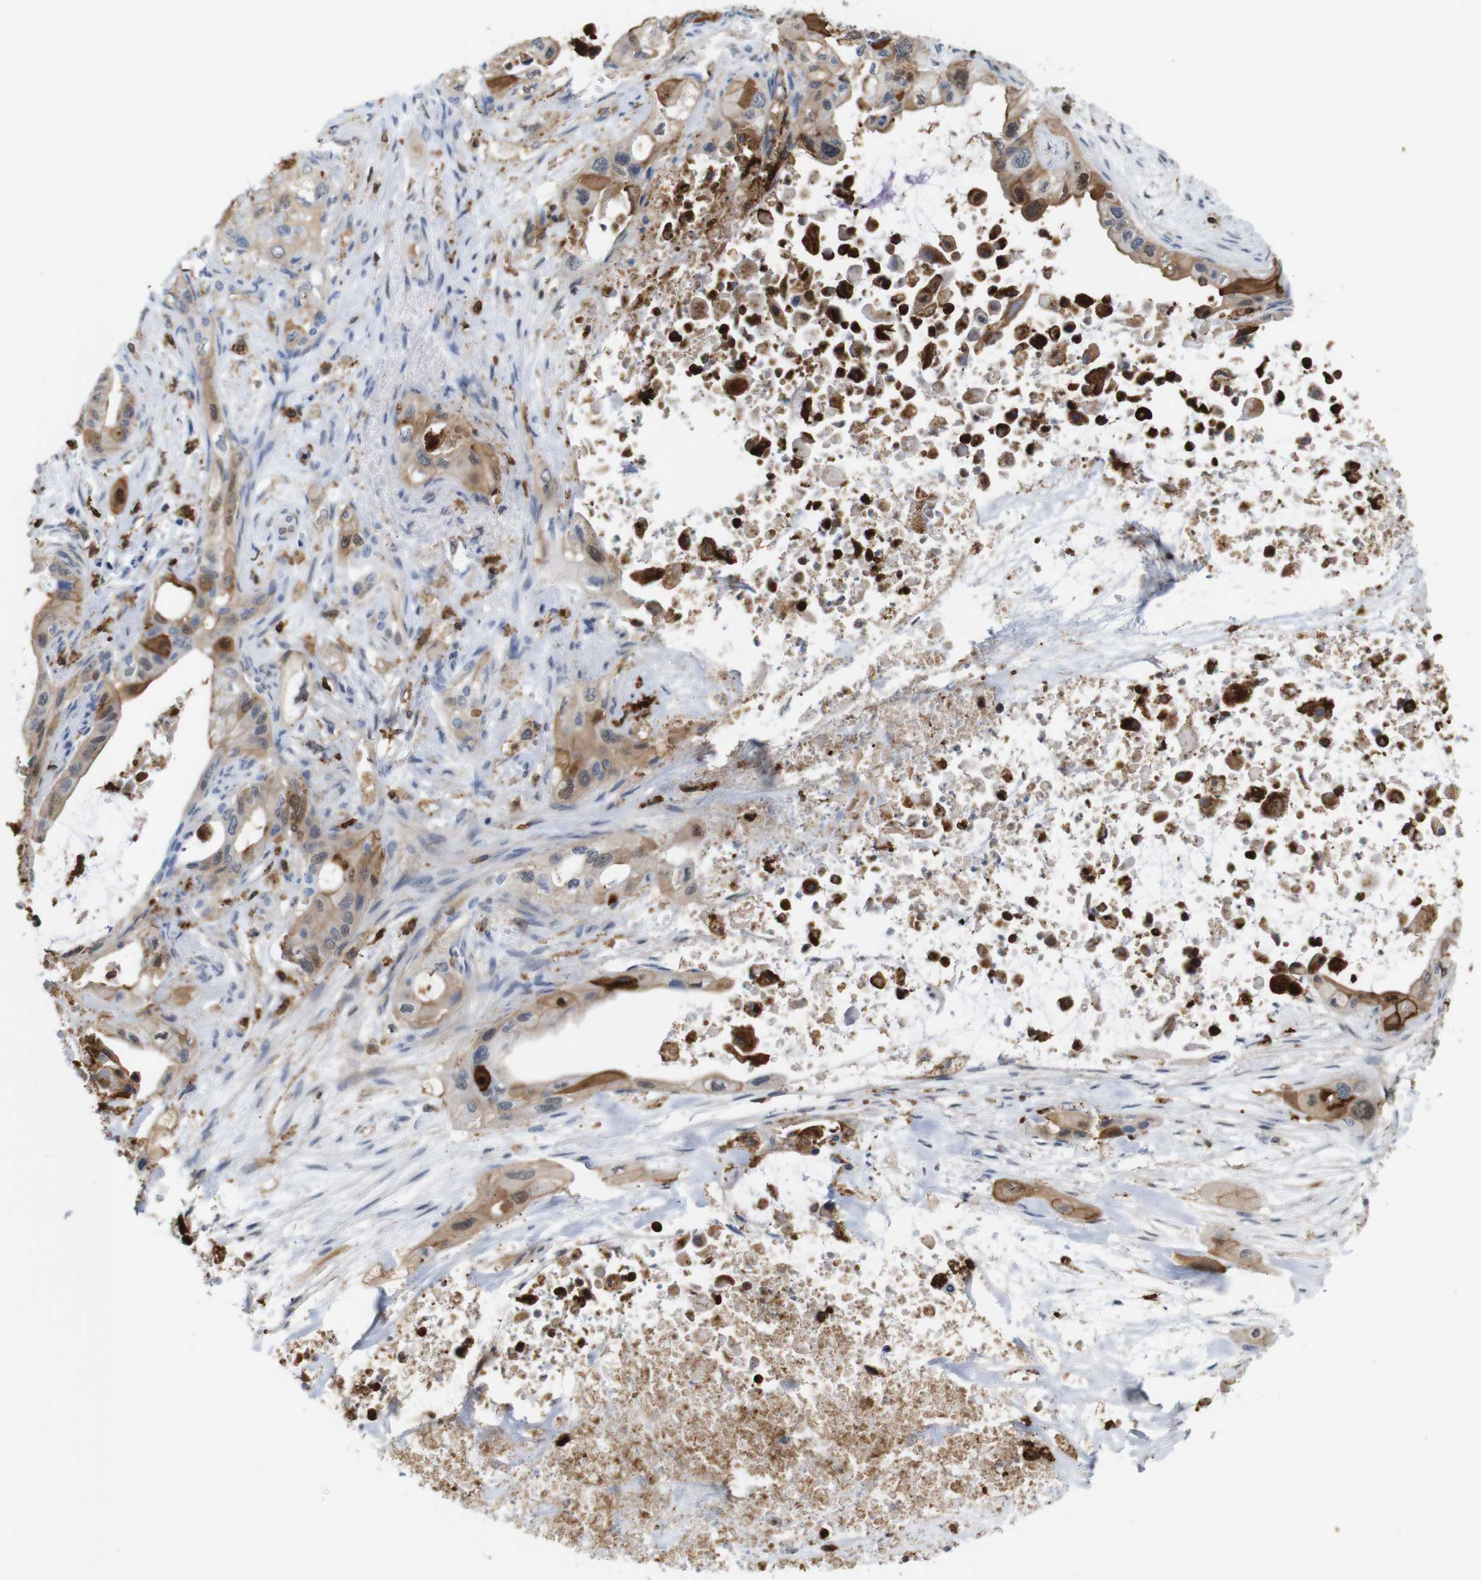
{"staining": {"intensity": "moderate", "quantity": ">75%", "location": "cytoplasmic/membranous,nuclear"}, "tissue": "pancreatic cancer", "cell_type": "Tumor cells", "image_type": "cancer", "snomed": [{"axis": "morphology", "description": "Adenocarcinoma, NOS"}, {"axis": "topography", "description": "Pancreas"}], "caption": "Immunohistochemistry (IHC) image of neoplastic tissue: human pancreatic cancer (adenocarcinoma) stained using immunohistochemistry demonstrates medium levels of moderate protein expression localized specifically in the cytoplasmic/membranous and nuclear of tumor cells, appearing as a cytoplasmic/membranous and nuclear brown color.", "gene": "ANXA1", "patient": {"sex": "male", "age": 73}}